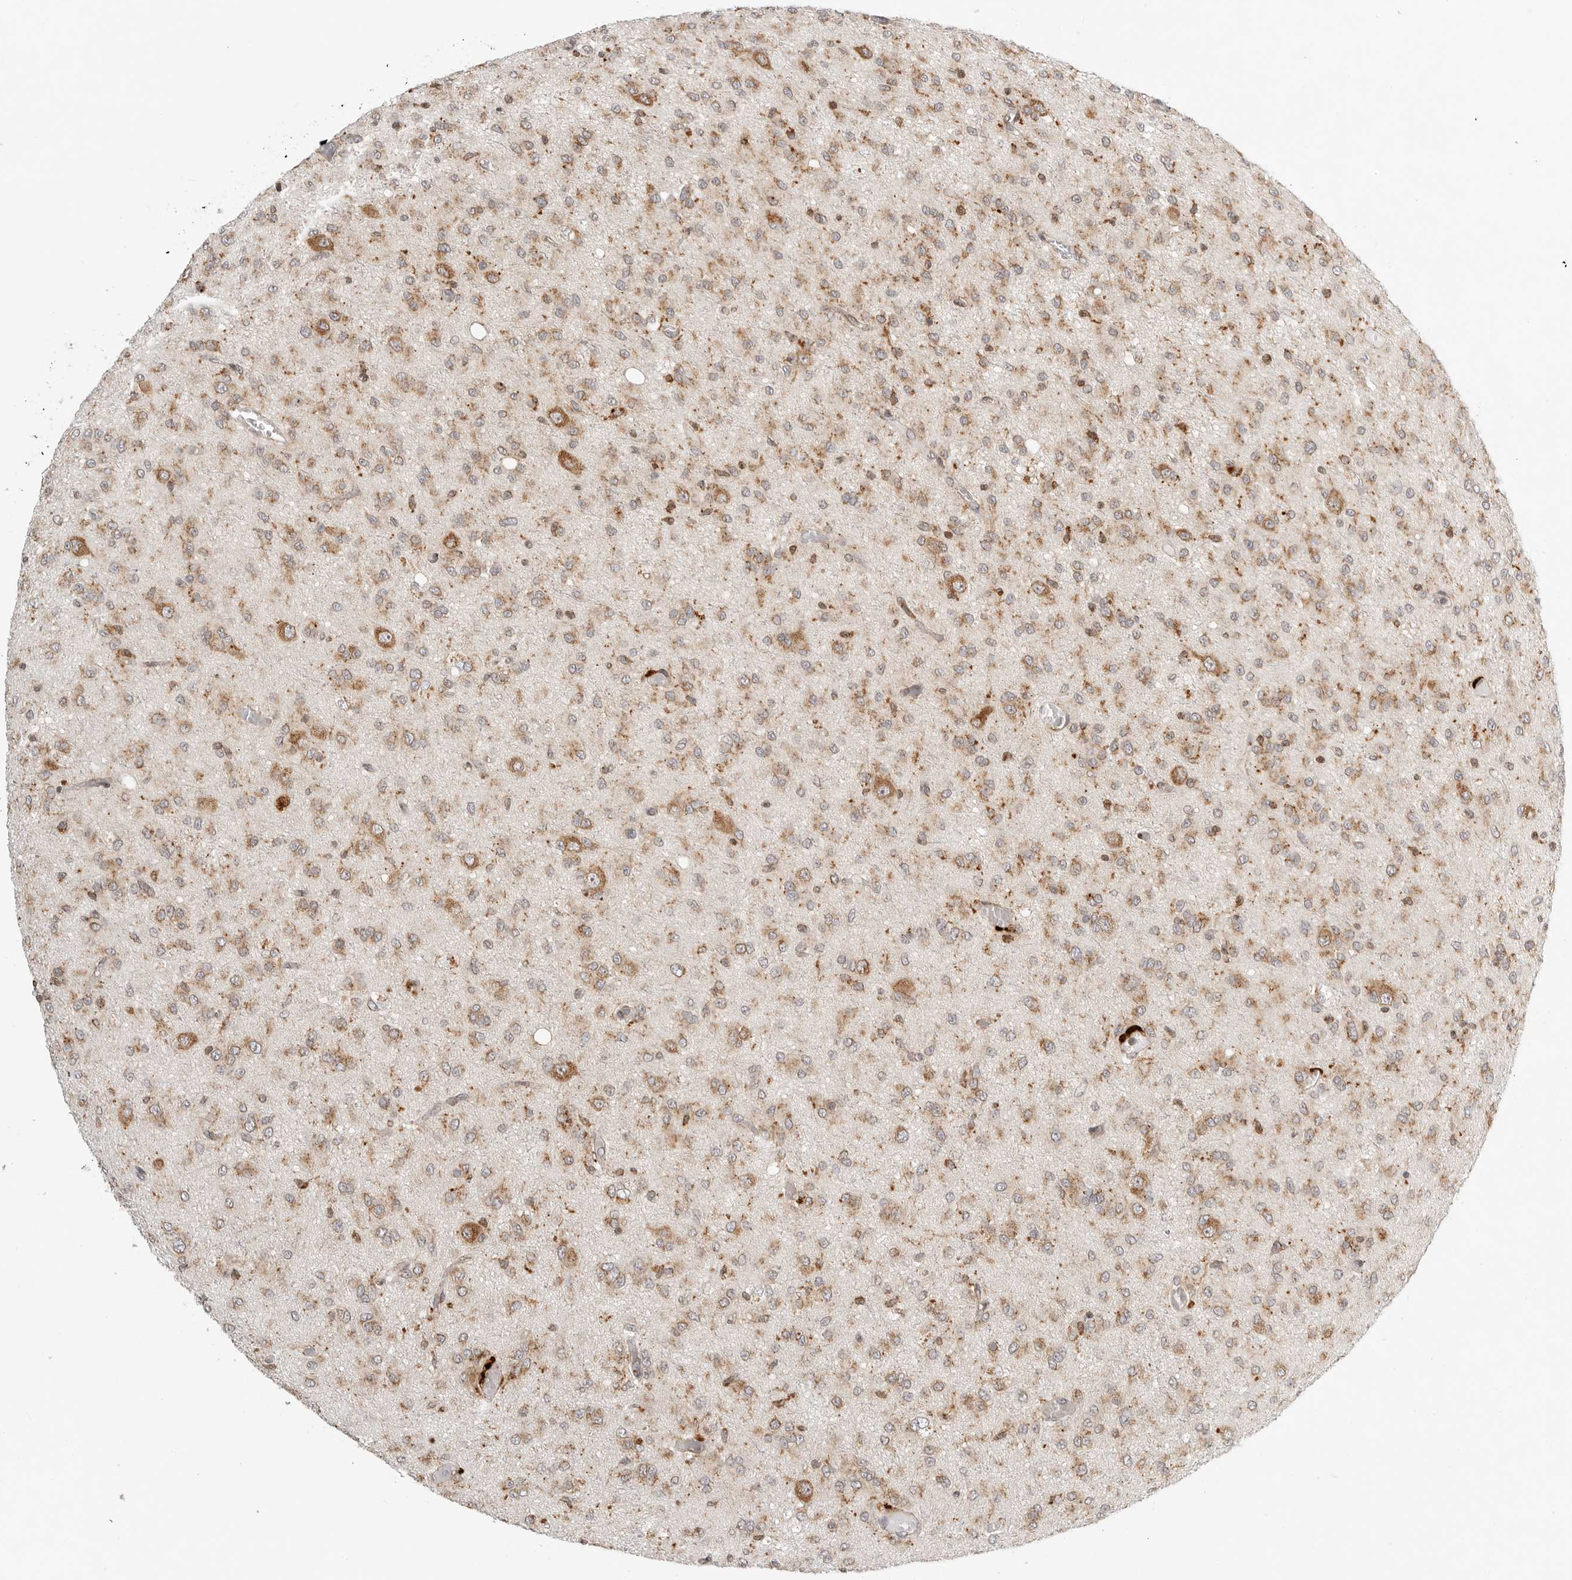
{"staining": {"intensity": "moderate", "quantity": ">75%", "location": "cytoplasmic/membranous"}, "tissue": "glioma", "cell_type": "Tumor cells", "image_type": "cancer", "snomed": [{"axis": "morphology", "description": "Glioma, malignant, High grade"}, {"axis": "topography", "description": "Brain"}], "caption": "The micrograph reveals immunohistochemical staining of malignant glioma (high-grade). There is moderate cytoplasmic/membranous positivity is seen in approximately >75% of tumor cells.", "gene": "IDUA", "patient": {"sex": "female", "age": 59}}